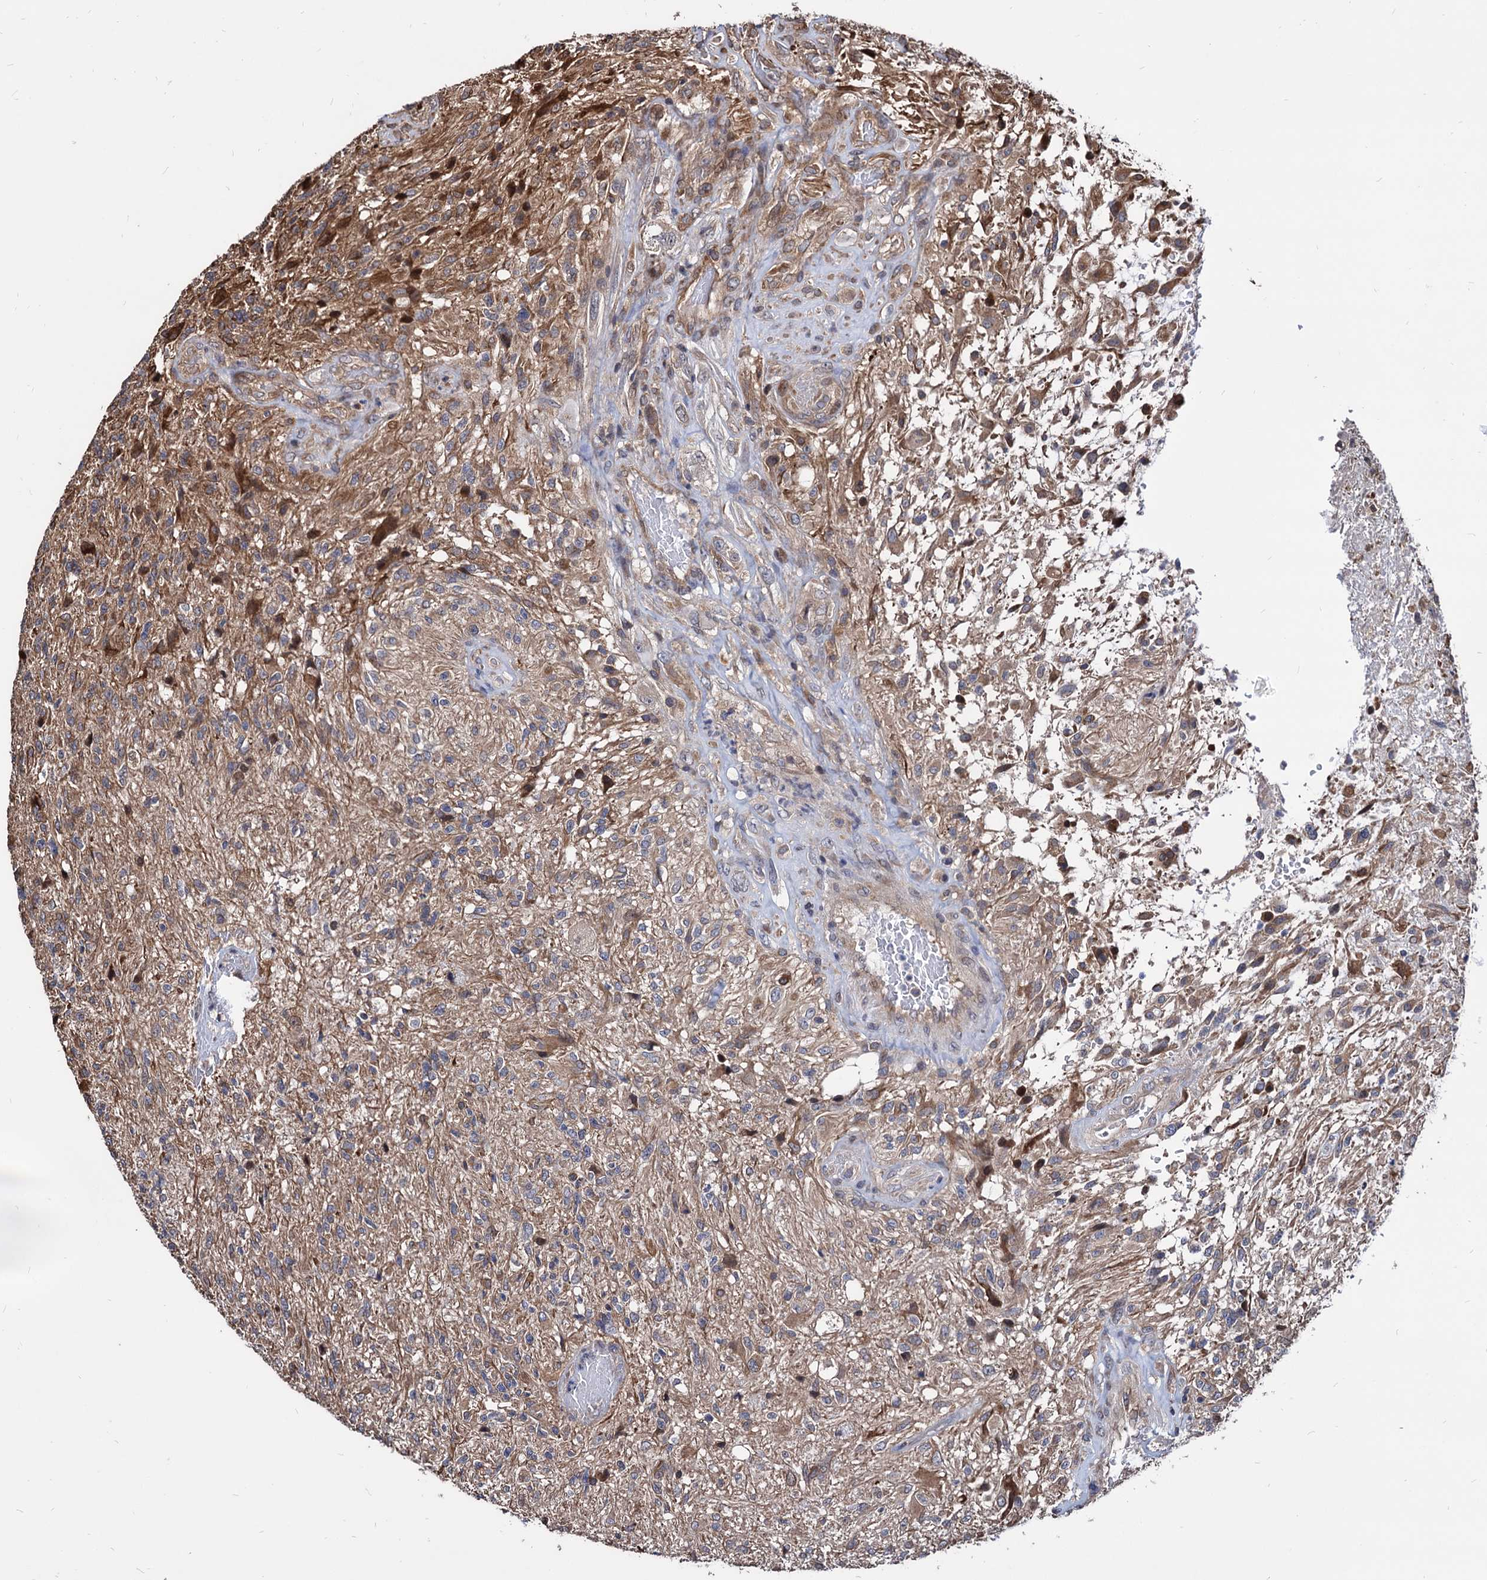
{"staining": {"intensity": "moderate", "quantity": "<25%", "location": "cytoplasmic/membranous"}, "tissue": "glioma", "cell_type": "Tumor cells", "image_type": "cancer", "snomed": [{"axis": "morphology", "description": "Glioma, malignant, High grade"}, {"axis": "topography", "description": "Brain"}], "caption": "Human glioma stained with a brown dye displays moderate cytoplasmic/membranous positive expression in approximately <25% of tumor cells.", "gene": "ANKRD12", "patient": {"sex": "male", "age": 56}}